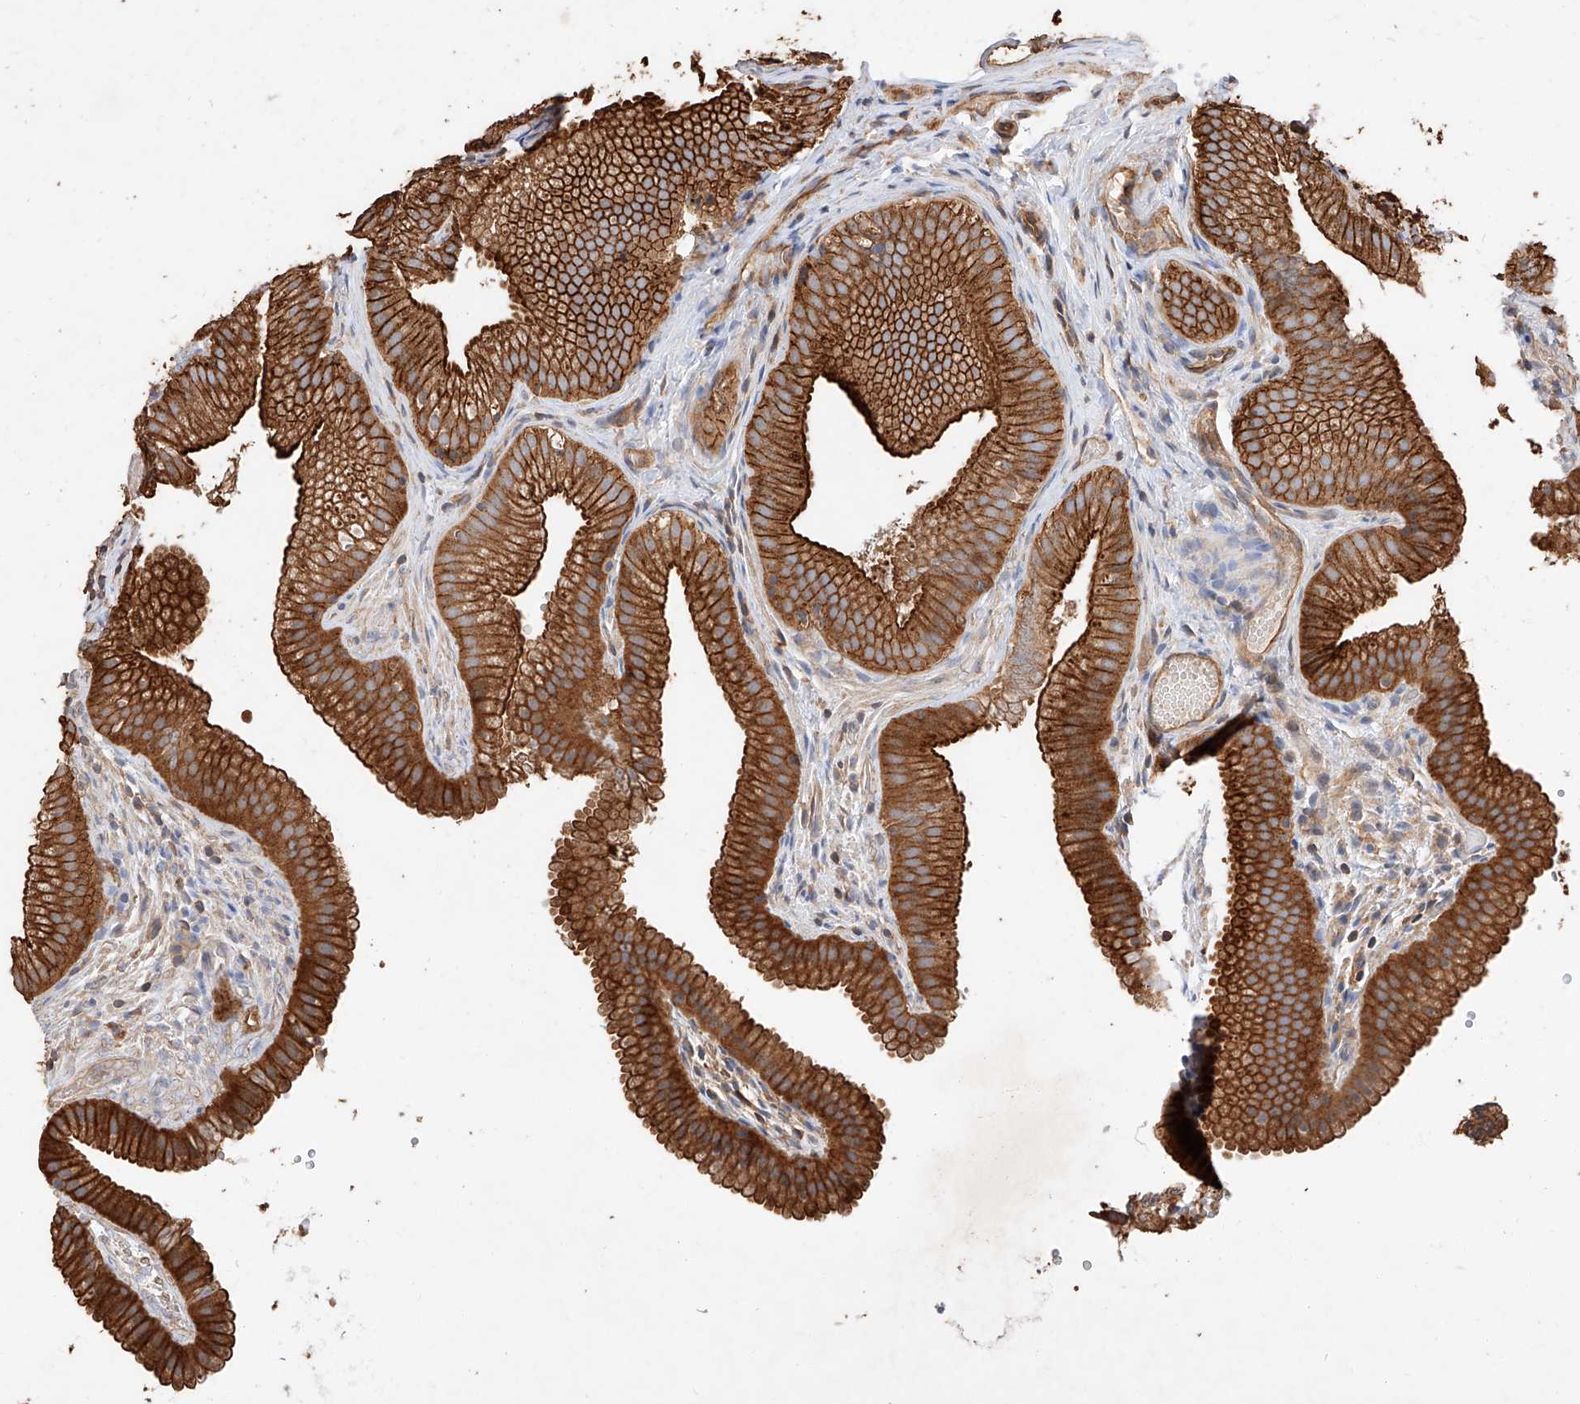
{"staining": {"intensity": "strong", "quantity": ">75%", "location": "cytoplasmic/membranous"}, "tissue": "gallbladder", "cell_type": "Glandular cells", "image_type": "normal", "snomed": [{"axis": "morphology", "description": "Normal tissue, NOS"}, {"axis": "topography", "description": "Gallbladder"}], "caption": "High-power microscopy captured an IHC photomicrograph of unremarkable gallbladder, revealing strong cytoplasmic/membranous staining in approximately >75% of glandular cells. Using DAB (brown) and hematoxylin (blue) stains, captured at high magnification using brightfield microscopy.", "gene": "GHDC", "patient": {"sex": "female", "age": 30}}